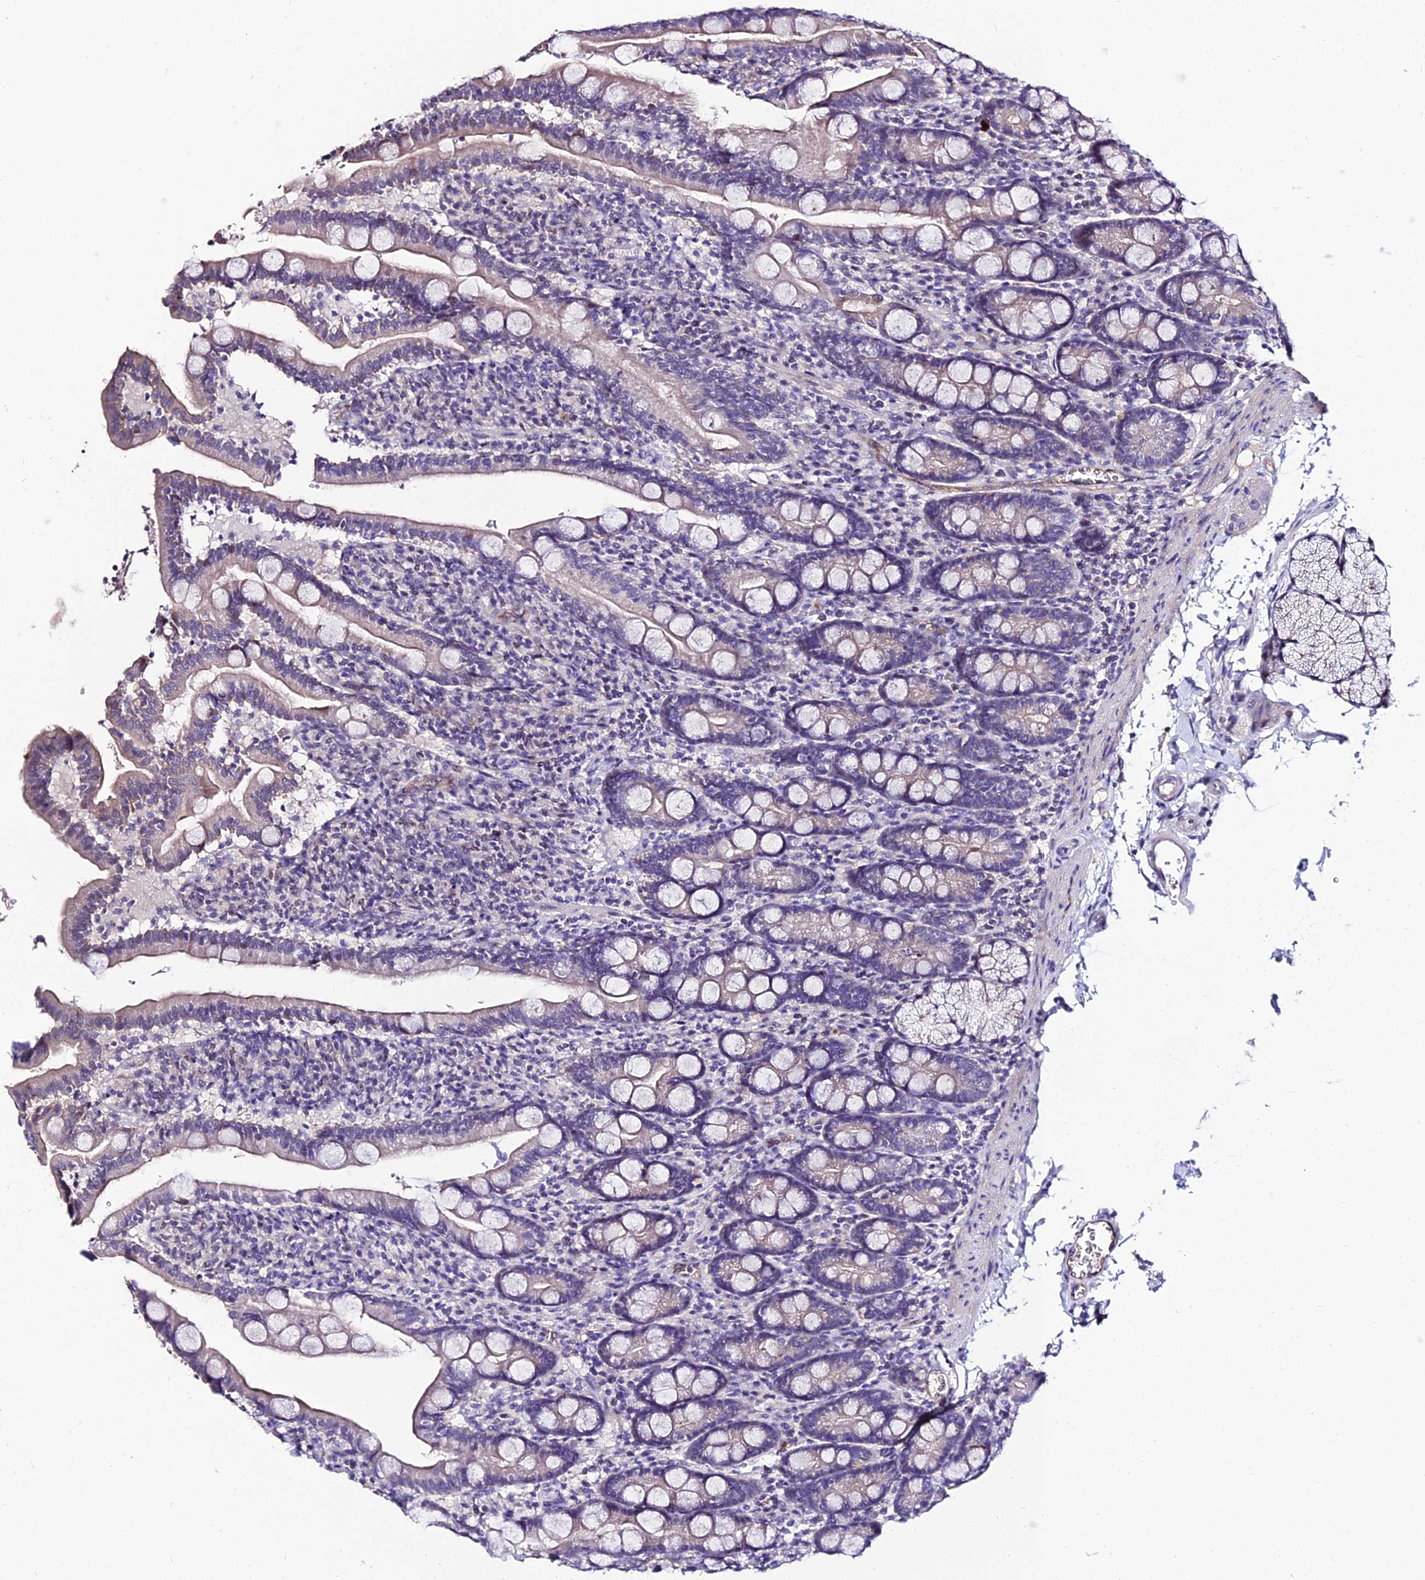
{"staining": {"intensity": "weak", "quantity": "<25%", "location": "cytoplasmic/membranous"}, "tissue": "duodenum", "cell_type": "Glandular cells", "image_type": "normal", "snomed": [{"axis": "morphology", "description": "Normal tissue, NOS"}, {"axis": "topography", "description": "Duodenum"}], "caption": "High power microscopy image of an immunohistochemistry micrograph of unremarkable duodenum, revealing no significant expression in glandular cells.", "gene": "SHQ1", "patient": {"sex": "male", "age": 35}}